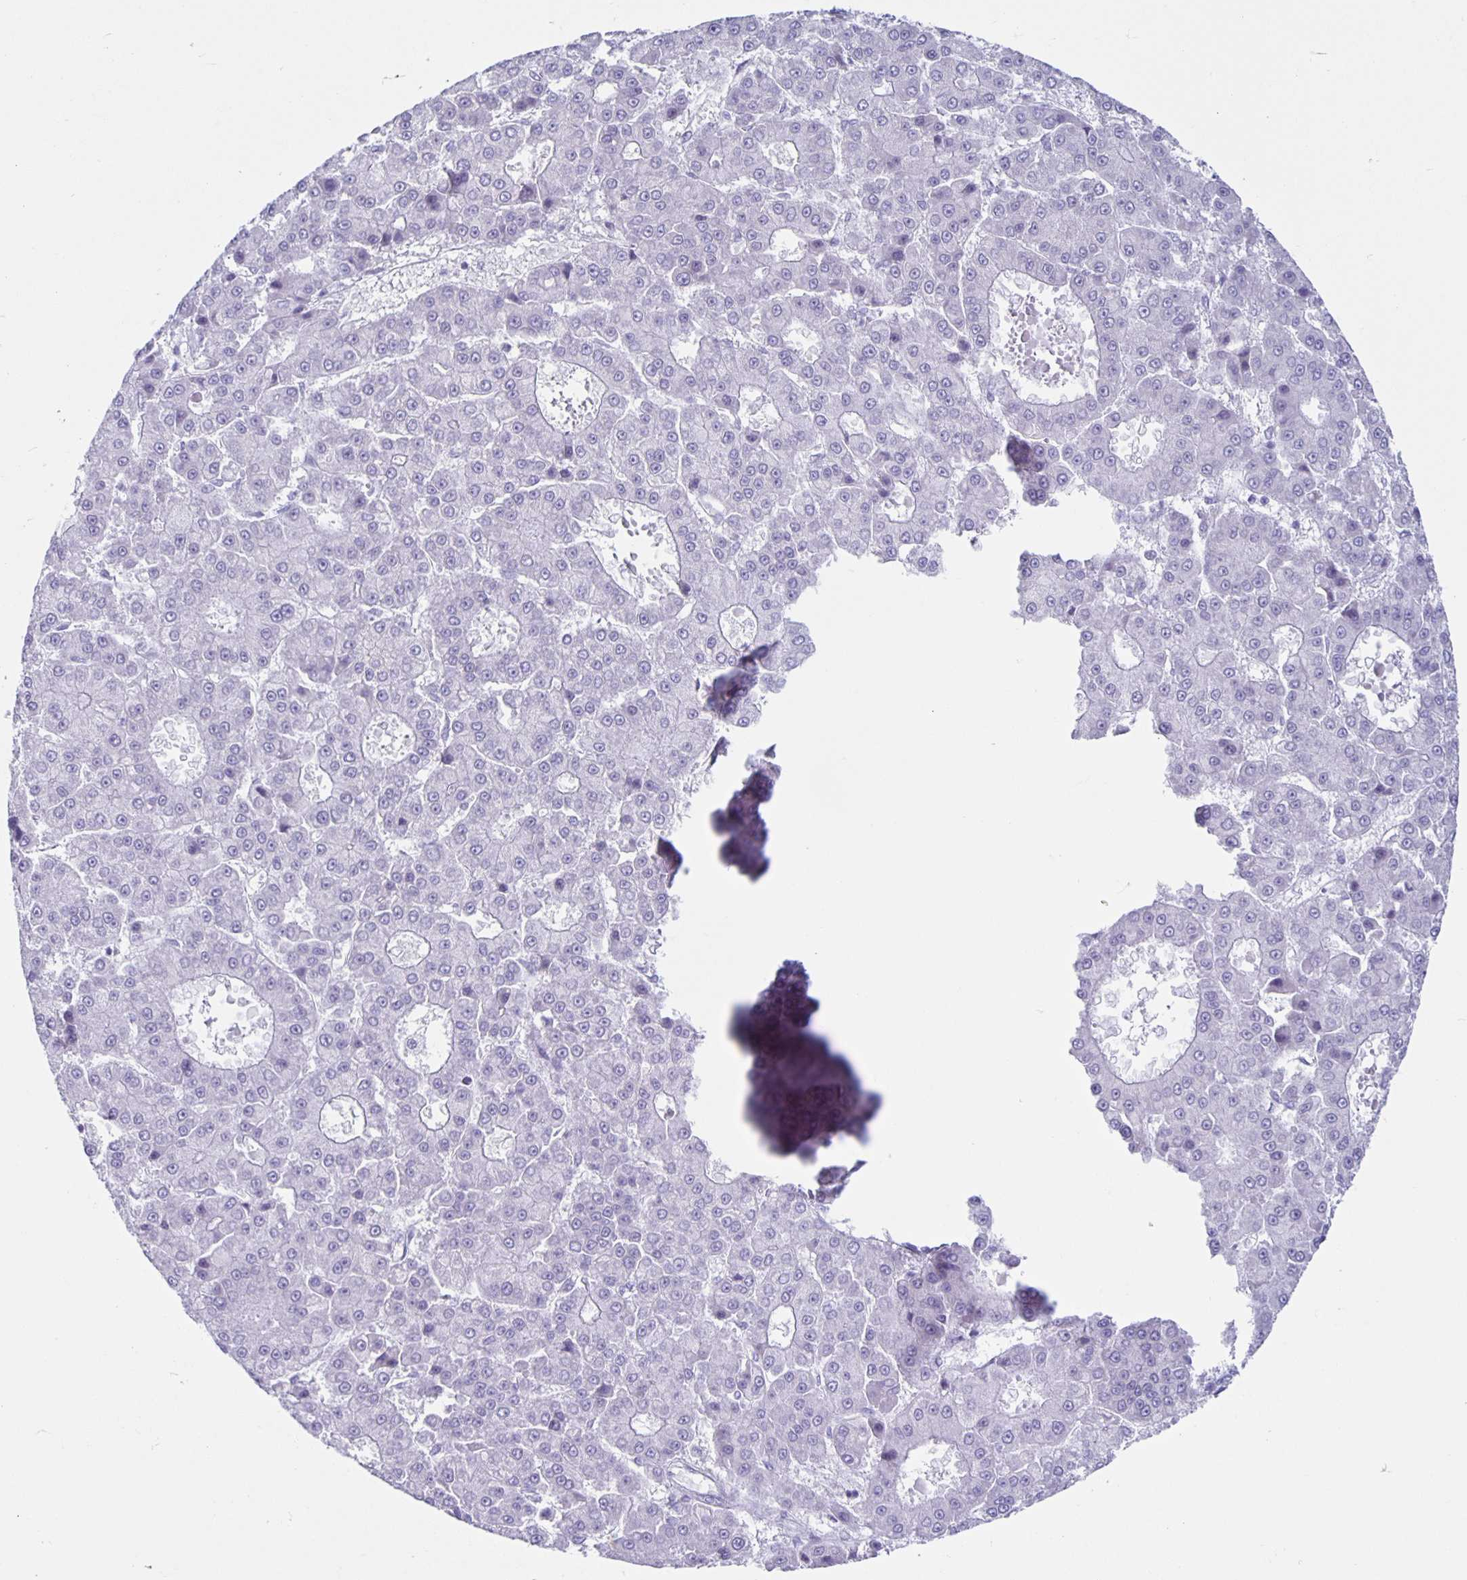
{"staining": {"intensity": "negative", "quantity": "none", "location": "none"}, "tissue": "liver cancer", "cell_type": "Tumor cells", "image_type": "cancer", "snomed": [{"axis": "morphology", "description": "Carcinoma, Hepatocellular, NOS"}, {"axis": "topography", "description": "Liver"}], "caption": "This is an IHC image of human liver hepatocellular carcinoma. There is no staining in tumor cells.", "gene": "CT45A5", "patient": {"sex": "male", "age": 70}}